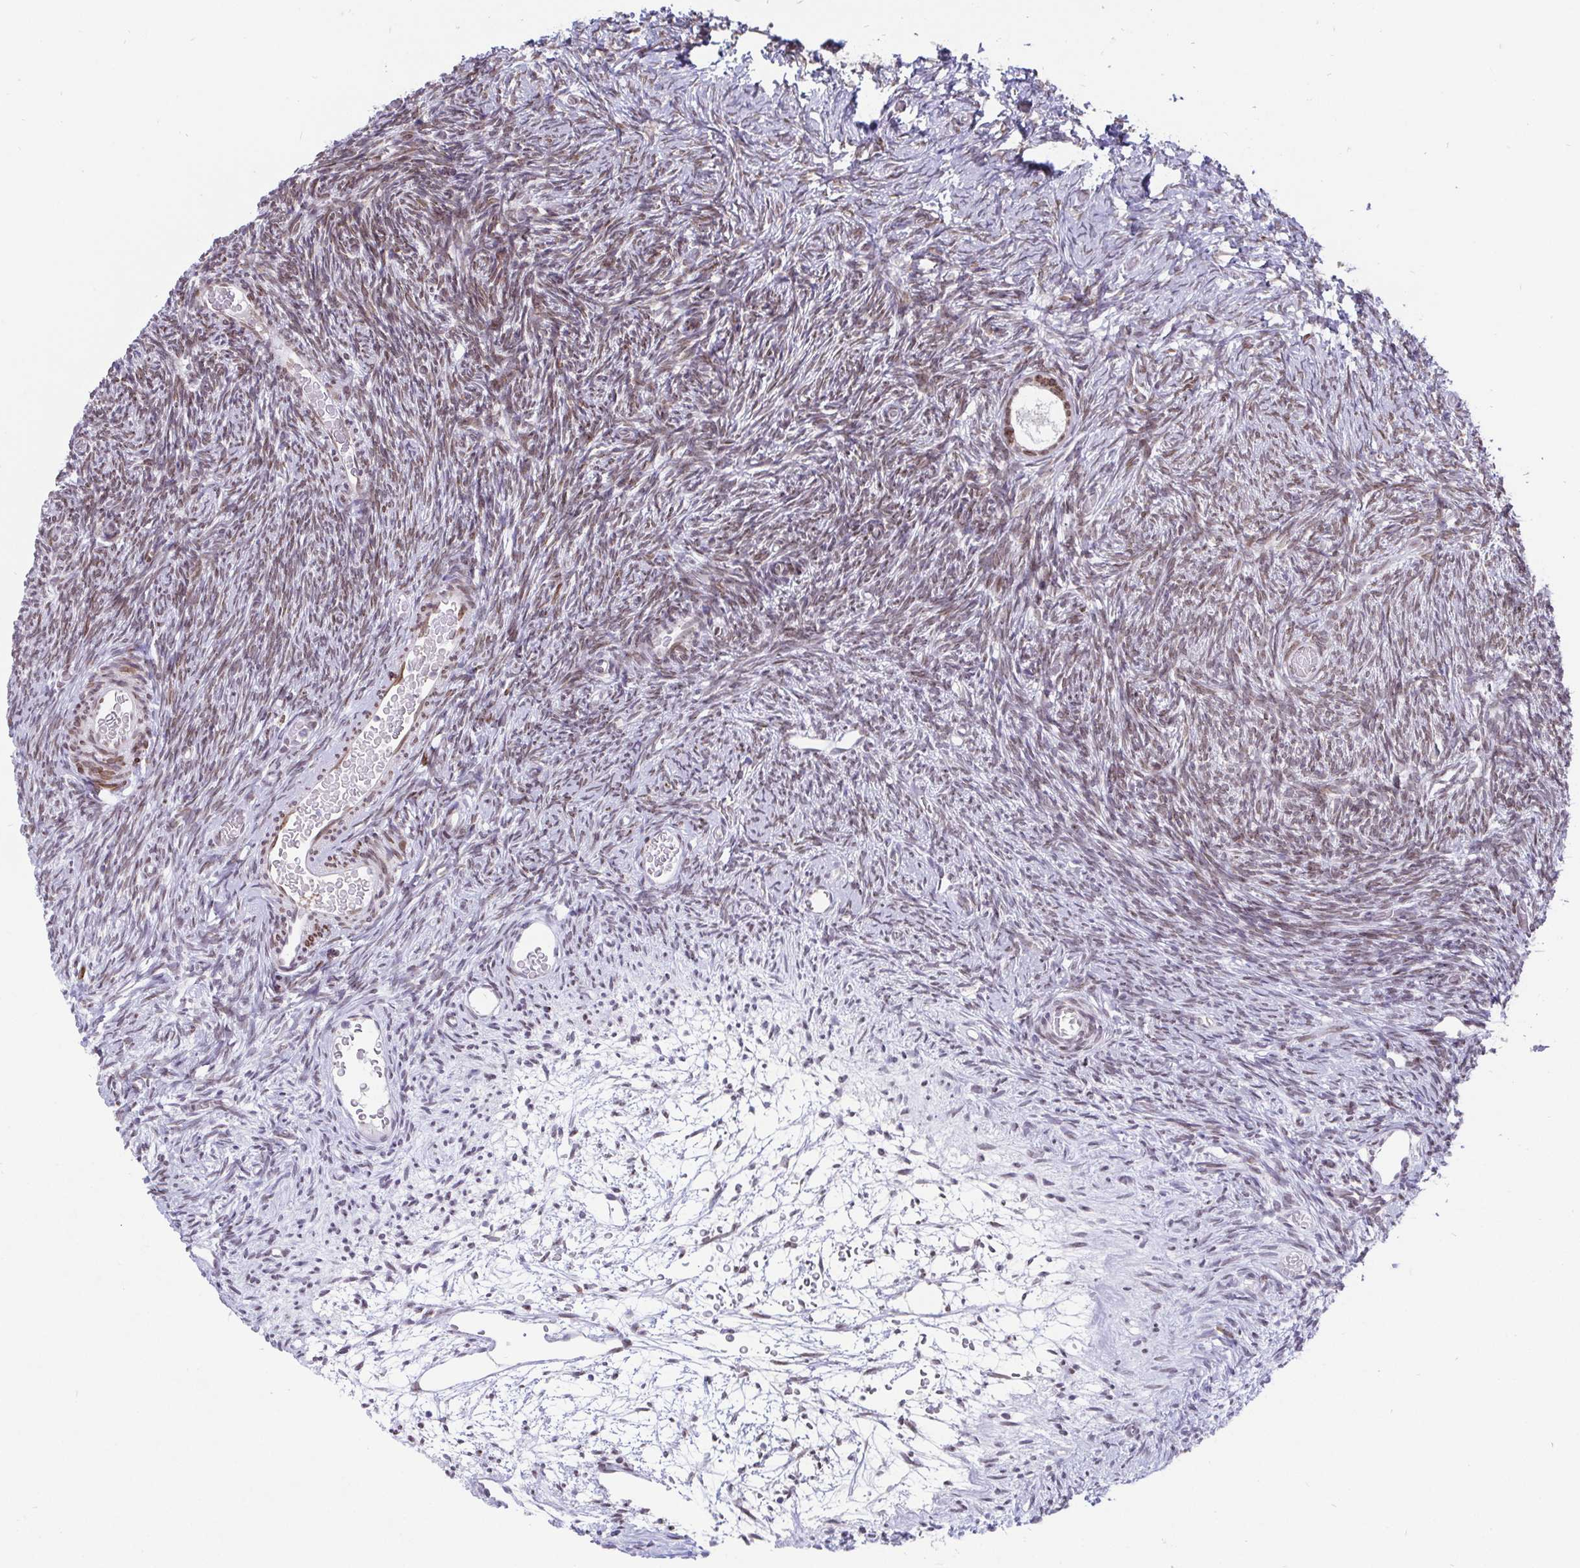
{"staining": {"intensity": "moderate", "quantity": ">75%", "location": "nuclear"}, "tissue": "ovary", "cell_type": "Follicle cells", "image_type": "normal", "snomed": [{"axis": "morphology", "description": "Normal tissue, NOS"}, {"axis": "topography", "description": "Ovary"}], "caption": "A high-resolution image shows immunohistochemistry staining of normal ovary, which reveals moderate nuclear expression in about >75% of follicle cells.", "gene": "EMD", "patient": {"sex": "female", "age": 39}}